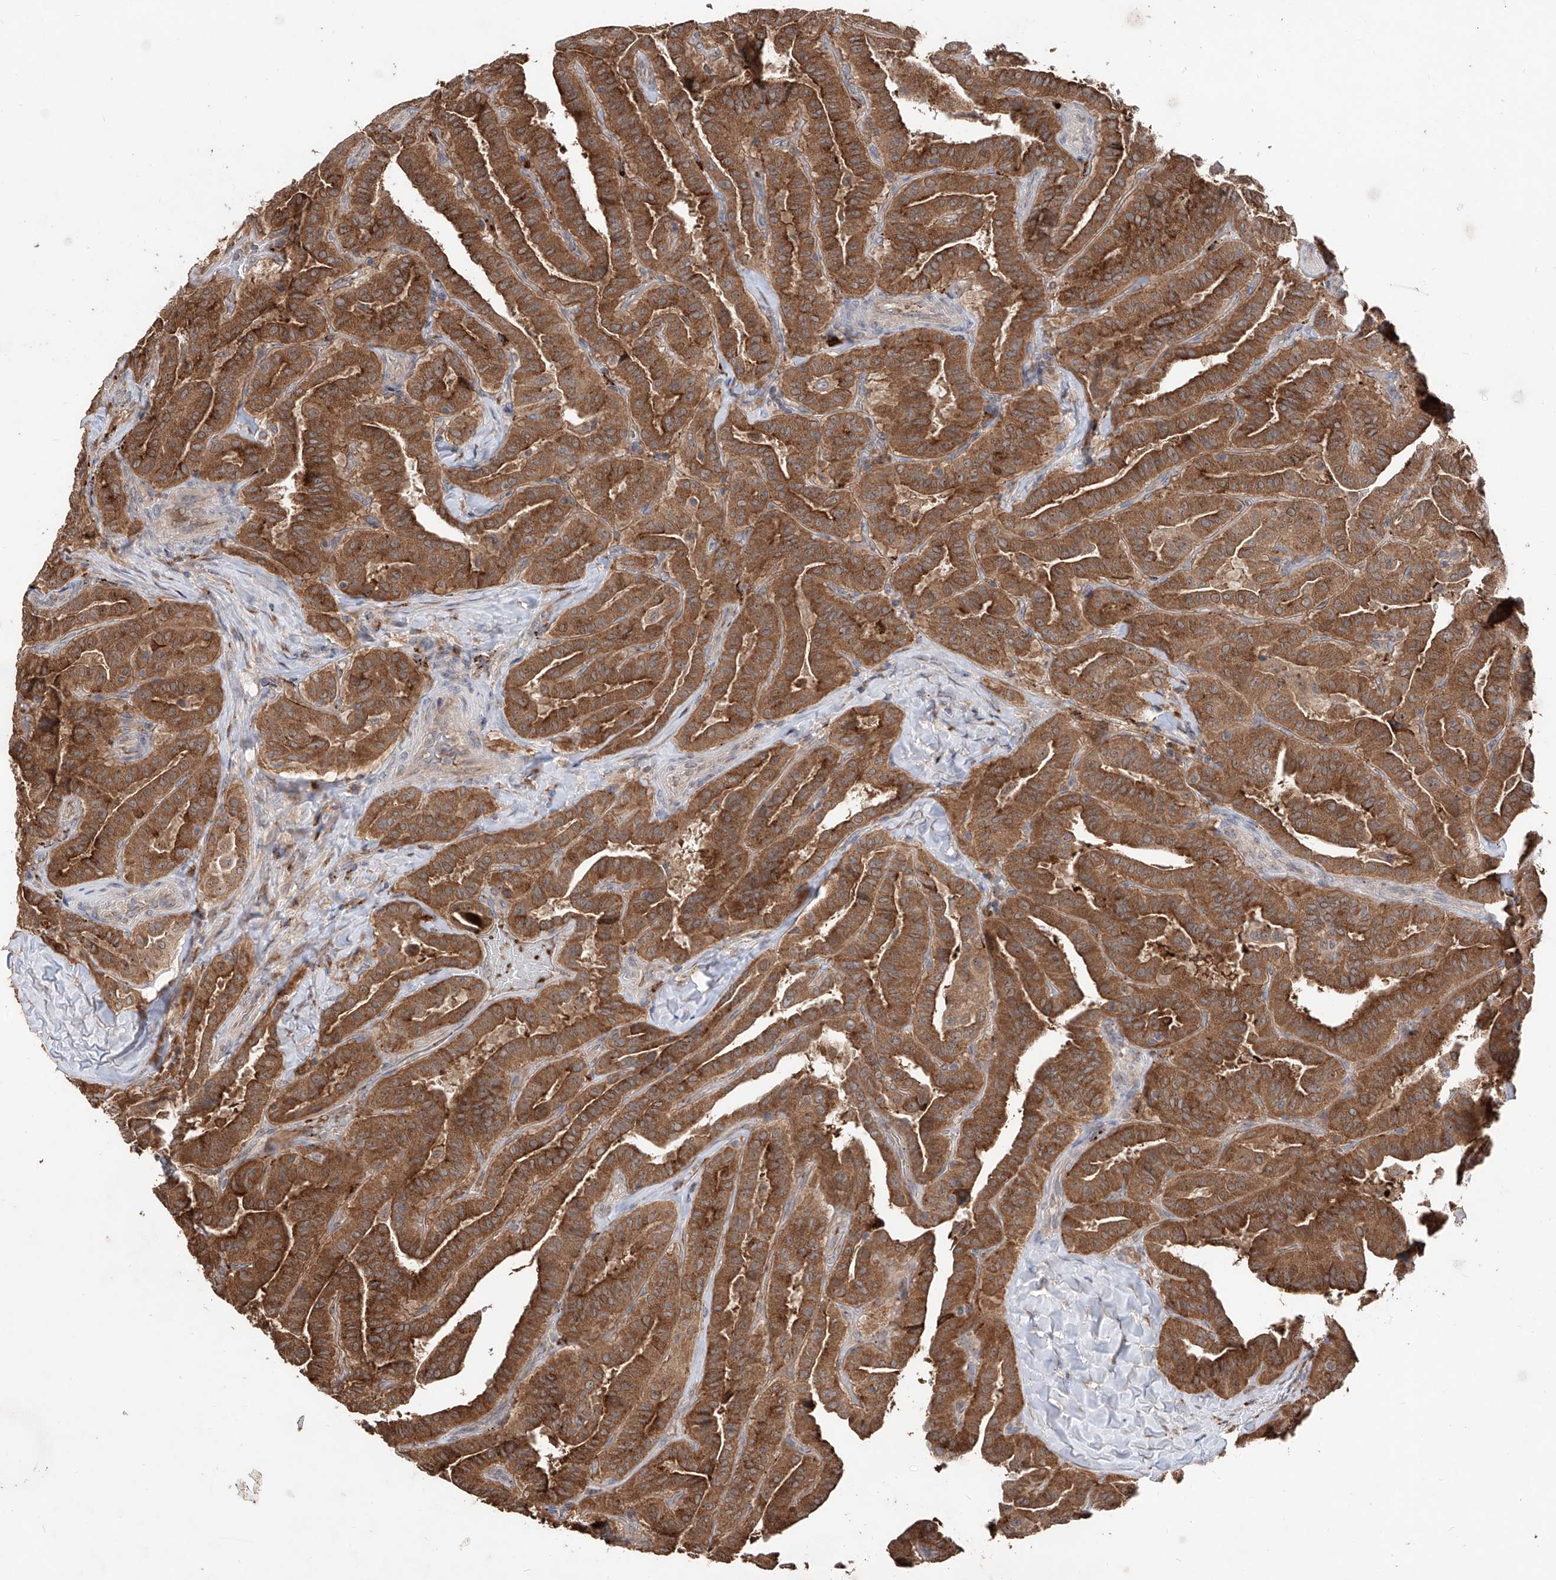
{"staining": {"intensity": "strong", "quantity": ">75%", "location": "cytoplasmic/membranous"}, "tissue": "thyroid cancer", "cell_type": "Tumor cells", "image_type": "cancer", "snomed": [{"axis": "morphology", "description": "Papillary adenocarcinoma, NOS"}, {"axis": "topography", "description": "Thyroid gland"}], "caption": "Thyroid papillary adenocarcinoma tissue shows strong cytoplasmic/membranous staining in about >75% of tumor cells, visualized by immunohistochemistry.", "gene": "EDN1", "patient": {"sex": "male", "age": 77}}